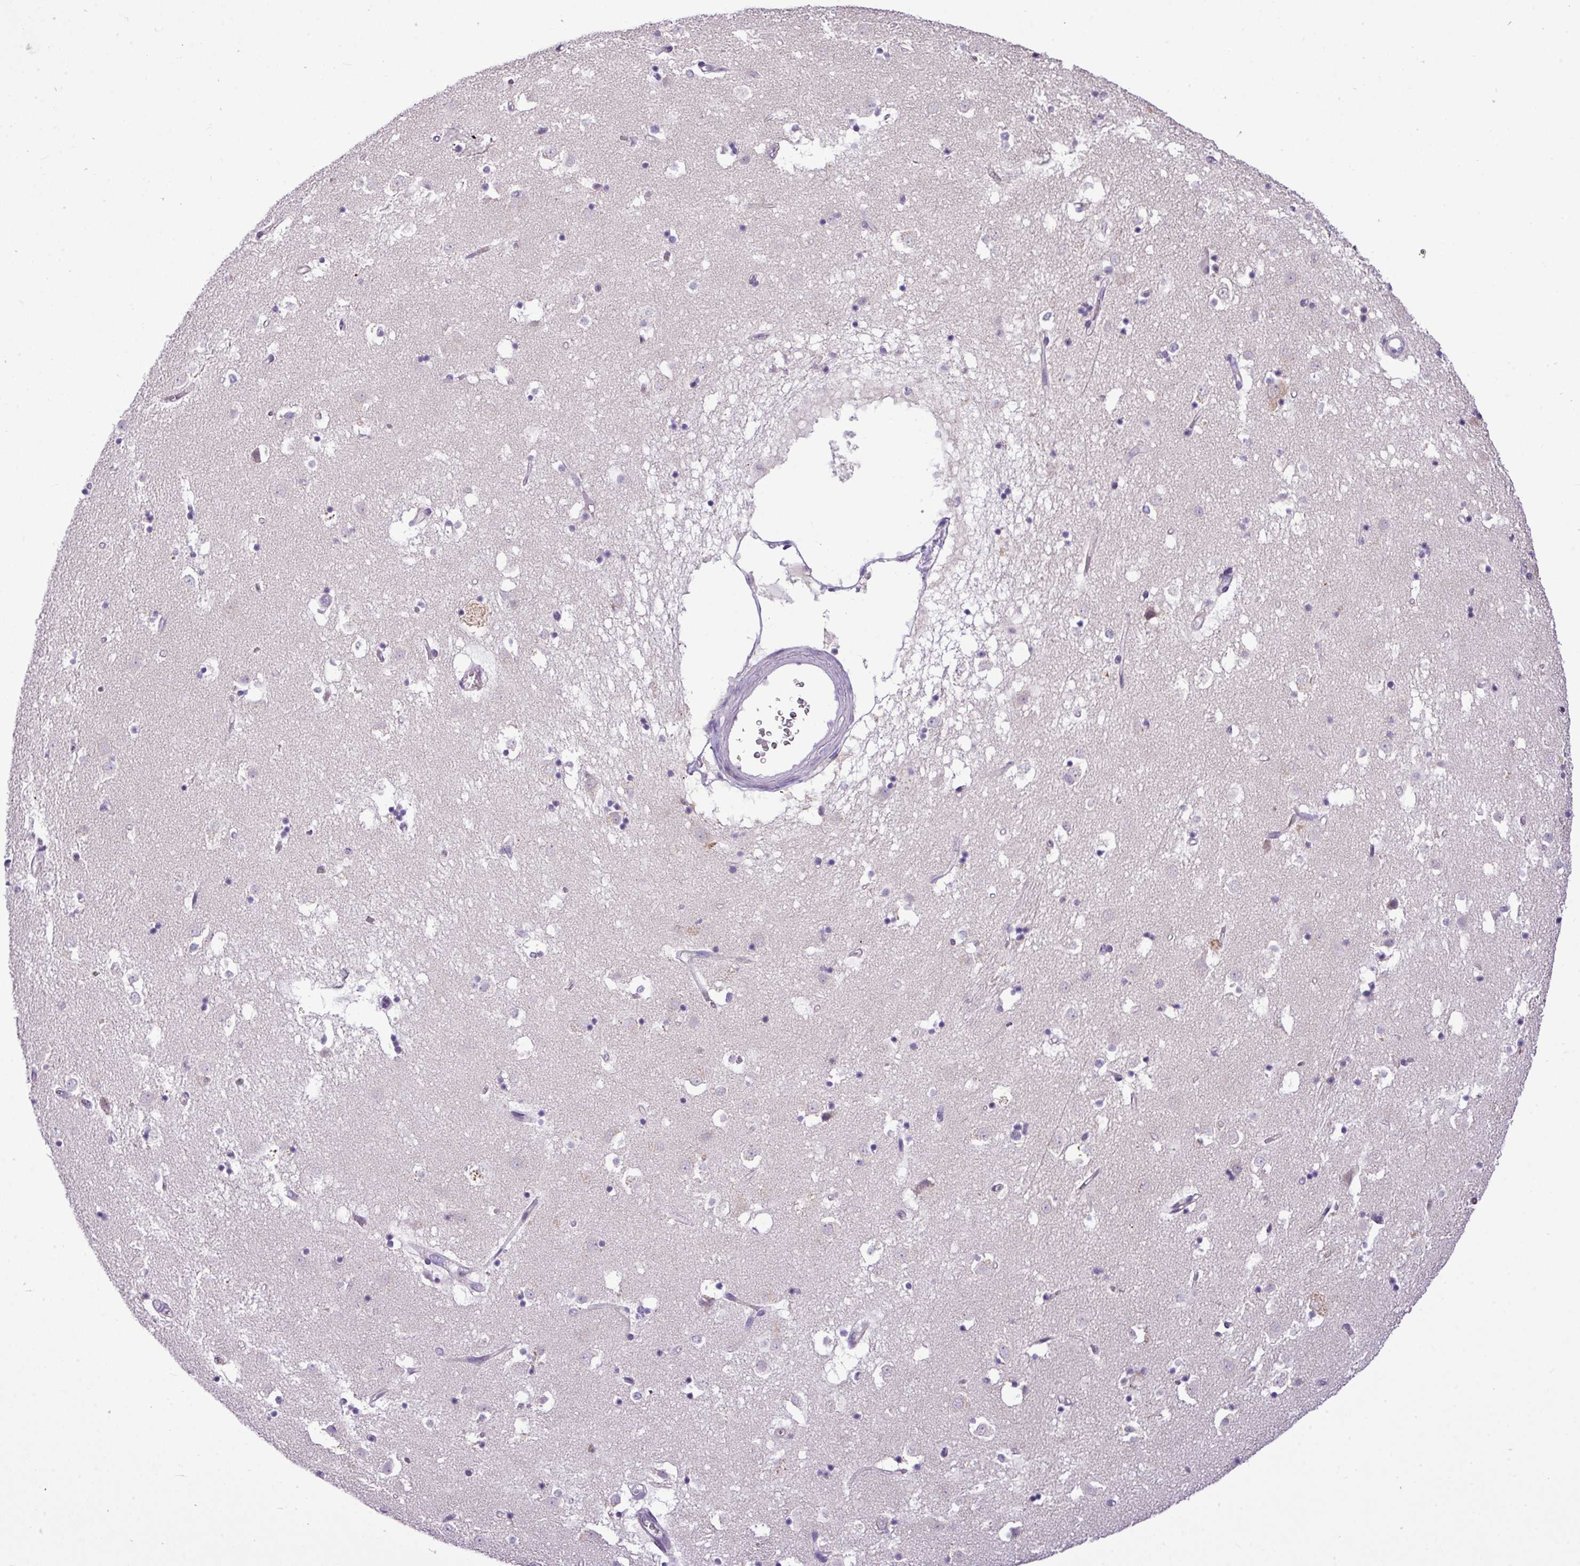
{"staining": {"intensity": "negative", "quantity": "none", "location": "none"}, "tissue": "caudate", "cell_type": "Glial cells", "image_type": "normal", "snomed": [{"axis": "morphology", "description": "Normal tissue, NOS"}, {"axis": "topography", "description": "Lateral ventricle wall"}], "caption": "High power microscopy image of an immunohistochemistry (IHC) photomicrograph of normal caudate, revealing no significant staining in glial cells.", "gene": "IL17A", "patient": {"sex": "male", "age": 58}}